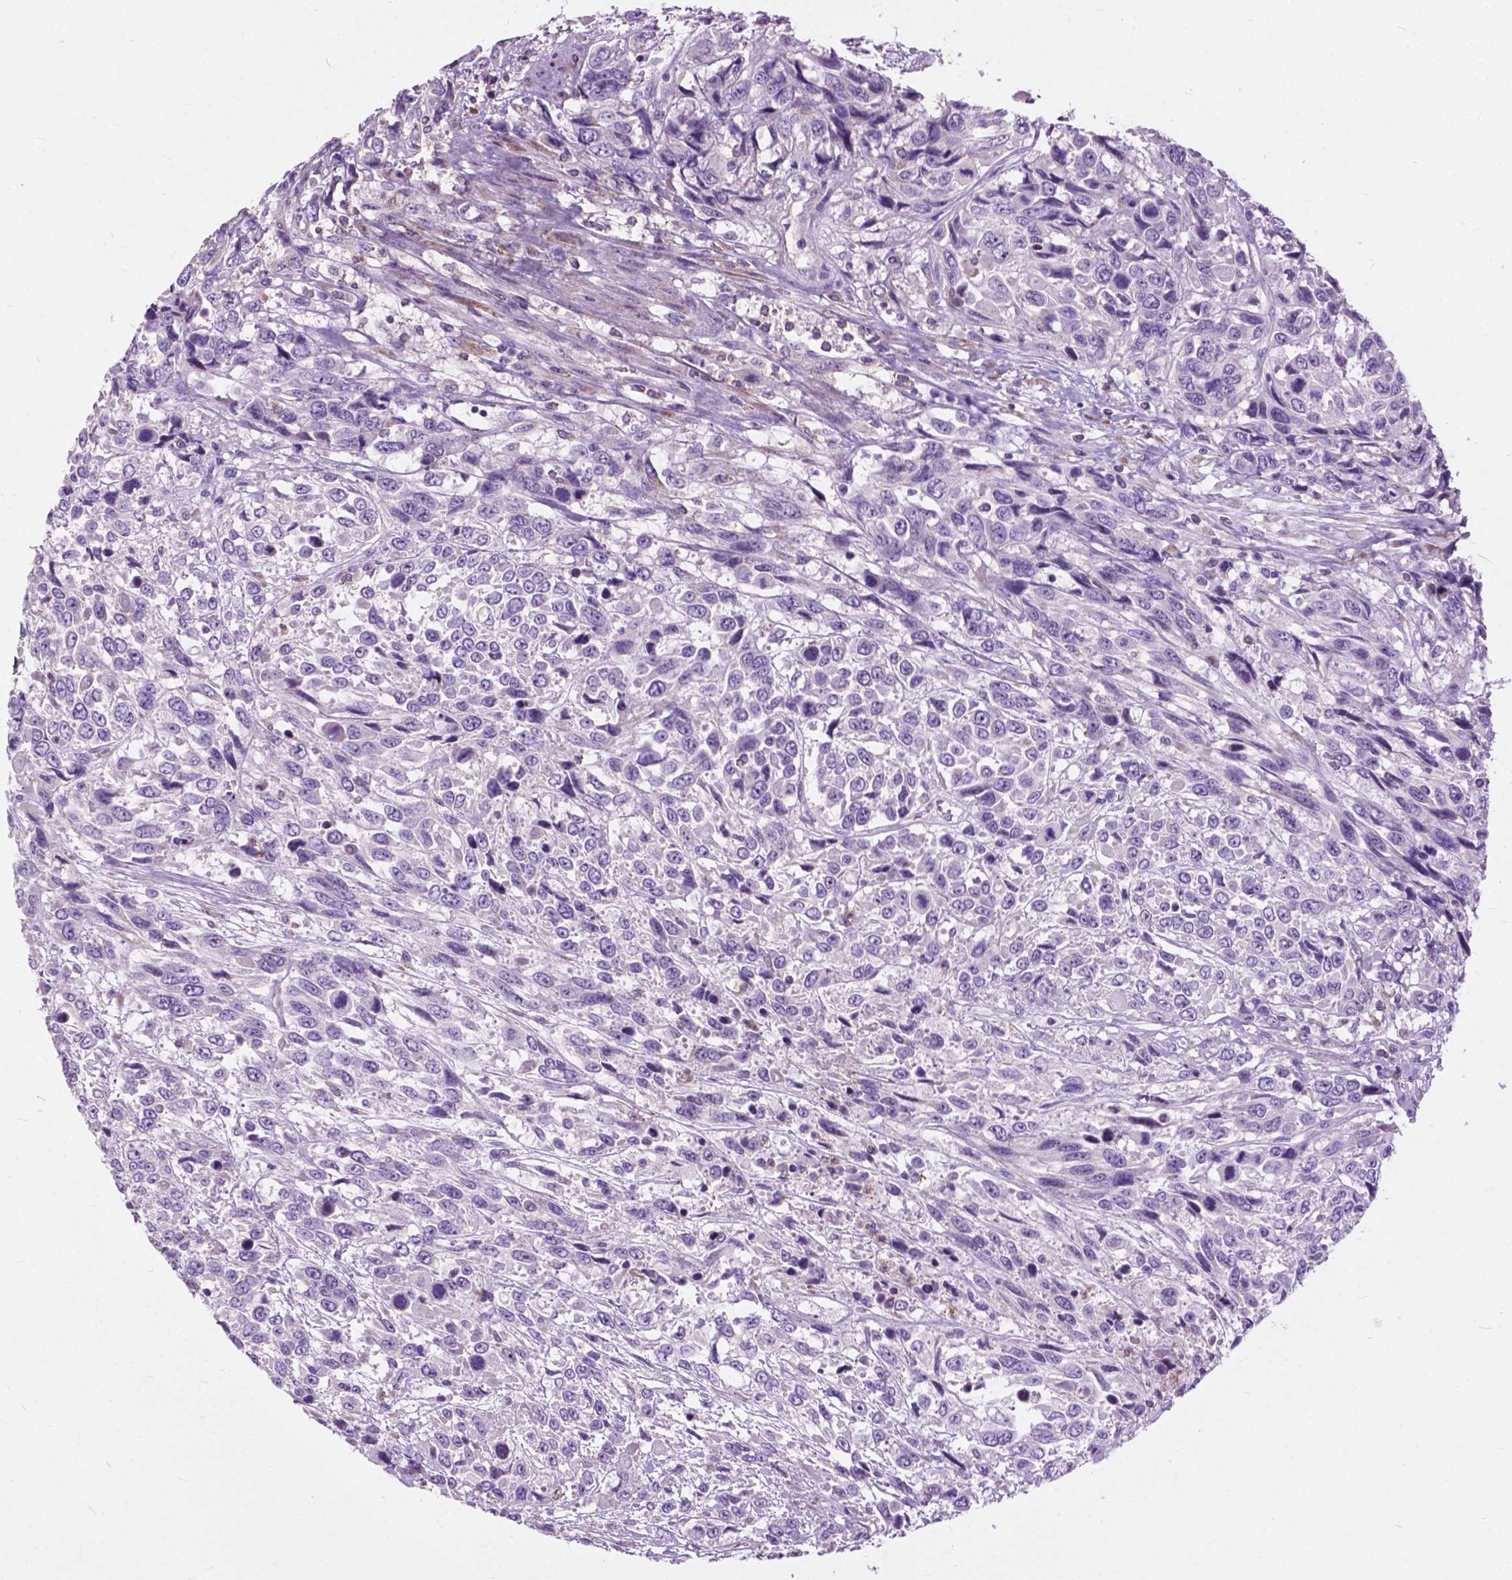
{"staining": {"intensity": "negative", "quantity": "none", "location": "none"}, "tissue": "urothelial cancer", "cell_type": "Tumor cells", "image_type": "cancer", "snomed": [{"axis": "morphology", "description": "Urothelial carcinoma, High grade"}, {"axis": "topography", "description": "Urinary bladder"}], "caption": "DAB (3,3'-diaminobenzidine) immunohistochemical staining of urothelial cancer reveals no significant staining in tumor cells.", "gene": "PRR35", "patient": {"sex": "female", "age": 70}}